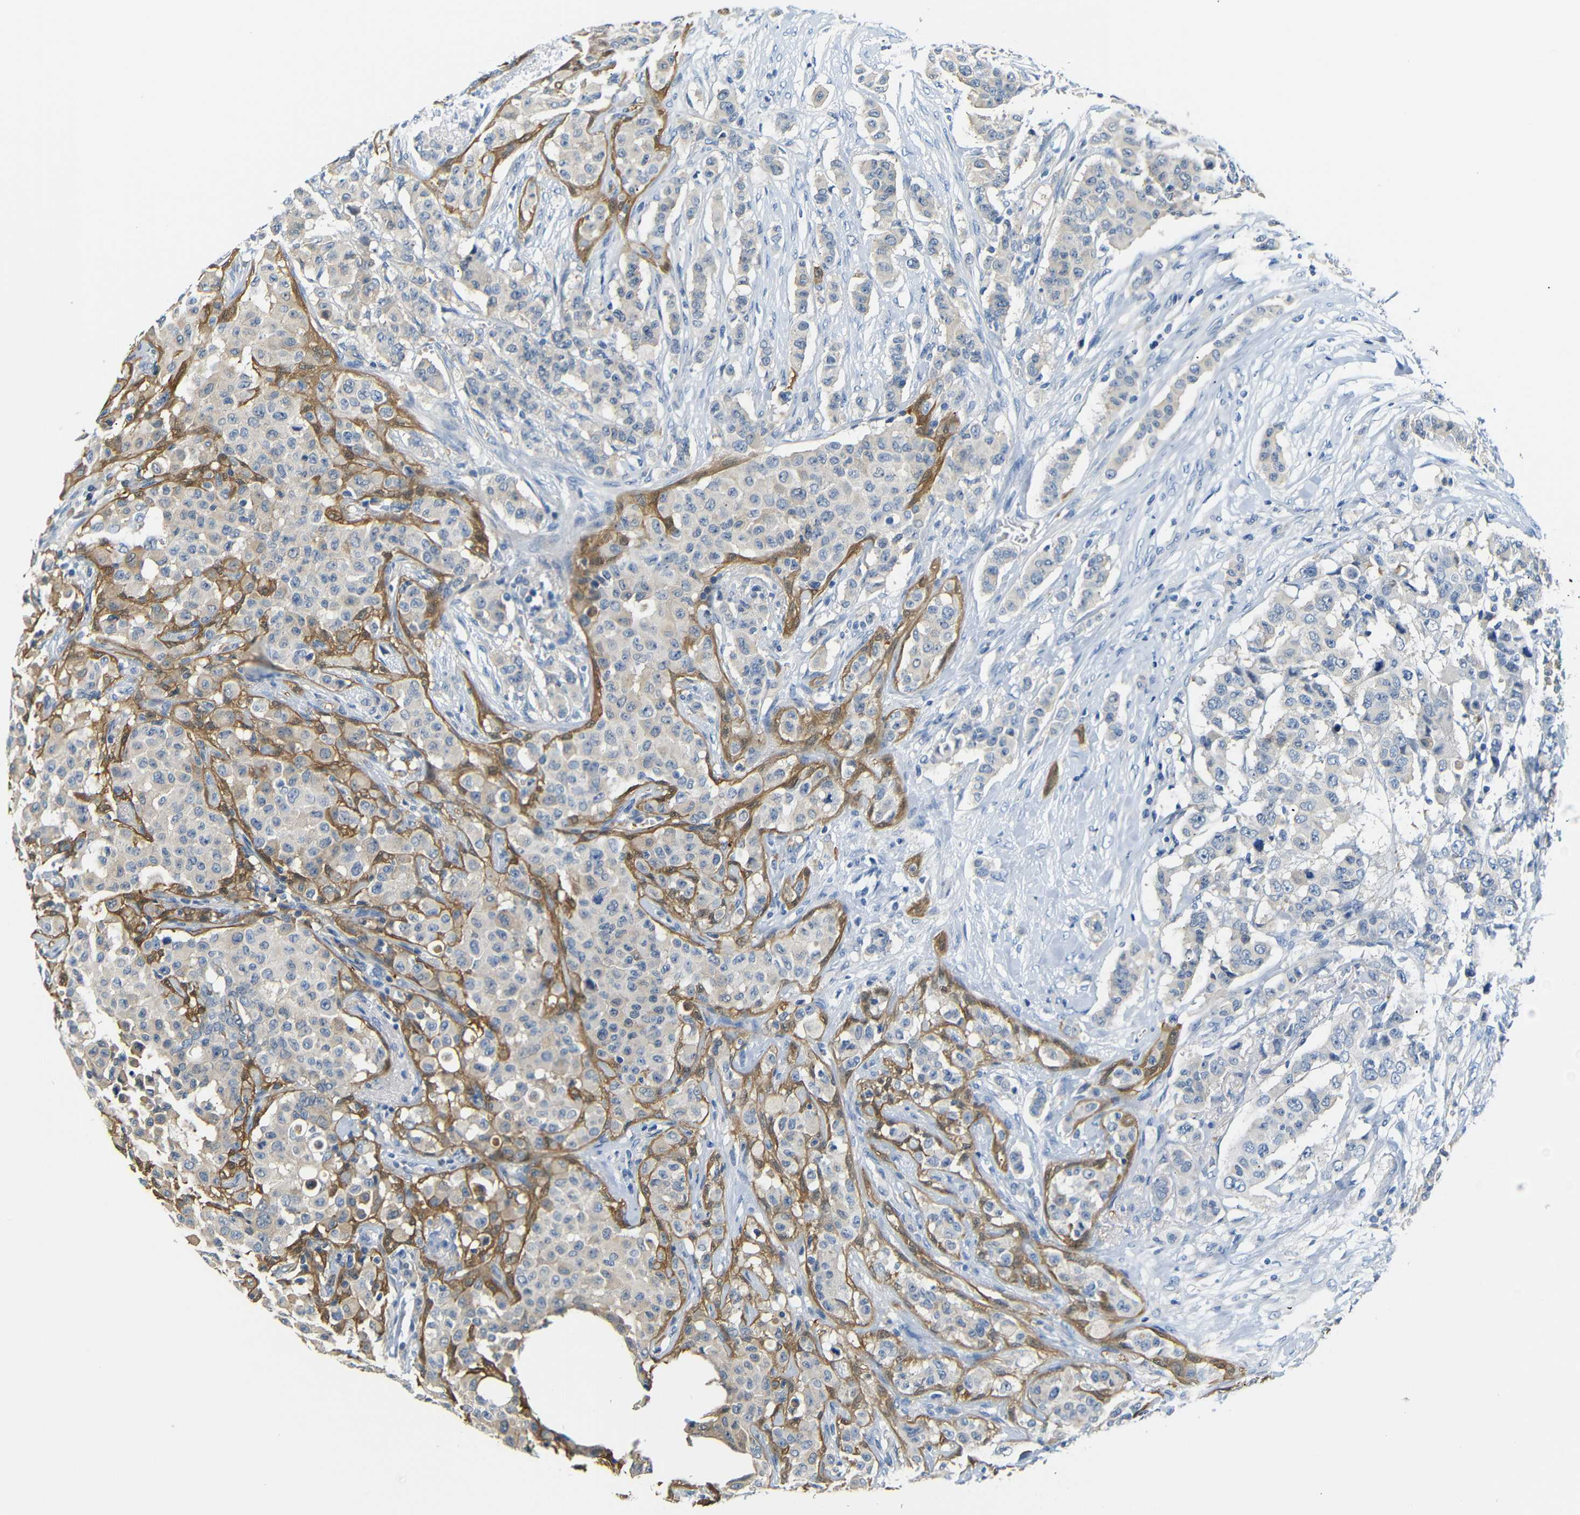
{"staining": {"intensity": "moderate", "quantity": "<25%", "location": "cytoplasmic/membranous"}, "tissue": "breast cancer", "cell_type": "Tumor cells", "image_type": "cancer", "snomed": [{"axis": "morphology", "description": "Duct carcinoma"}, {"axis": "topography", "description": "Breast"}], "caption": "Tumor cells exhibit low levels of moderate cytoplasmic/membranous staining in about <25% of cells in breast cancer (intraductal carcinoma). (Brightfield microscopy of DAB IHC at high magnification).", "gene": "SFN", "patient": {"sex": "female", "age": 40}}